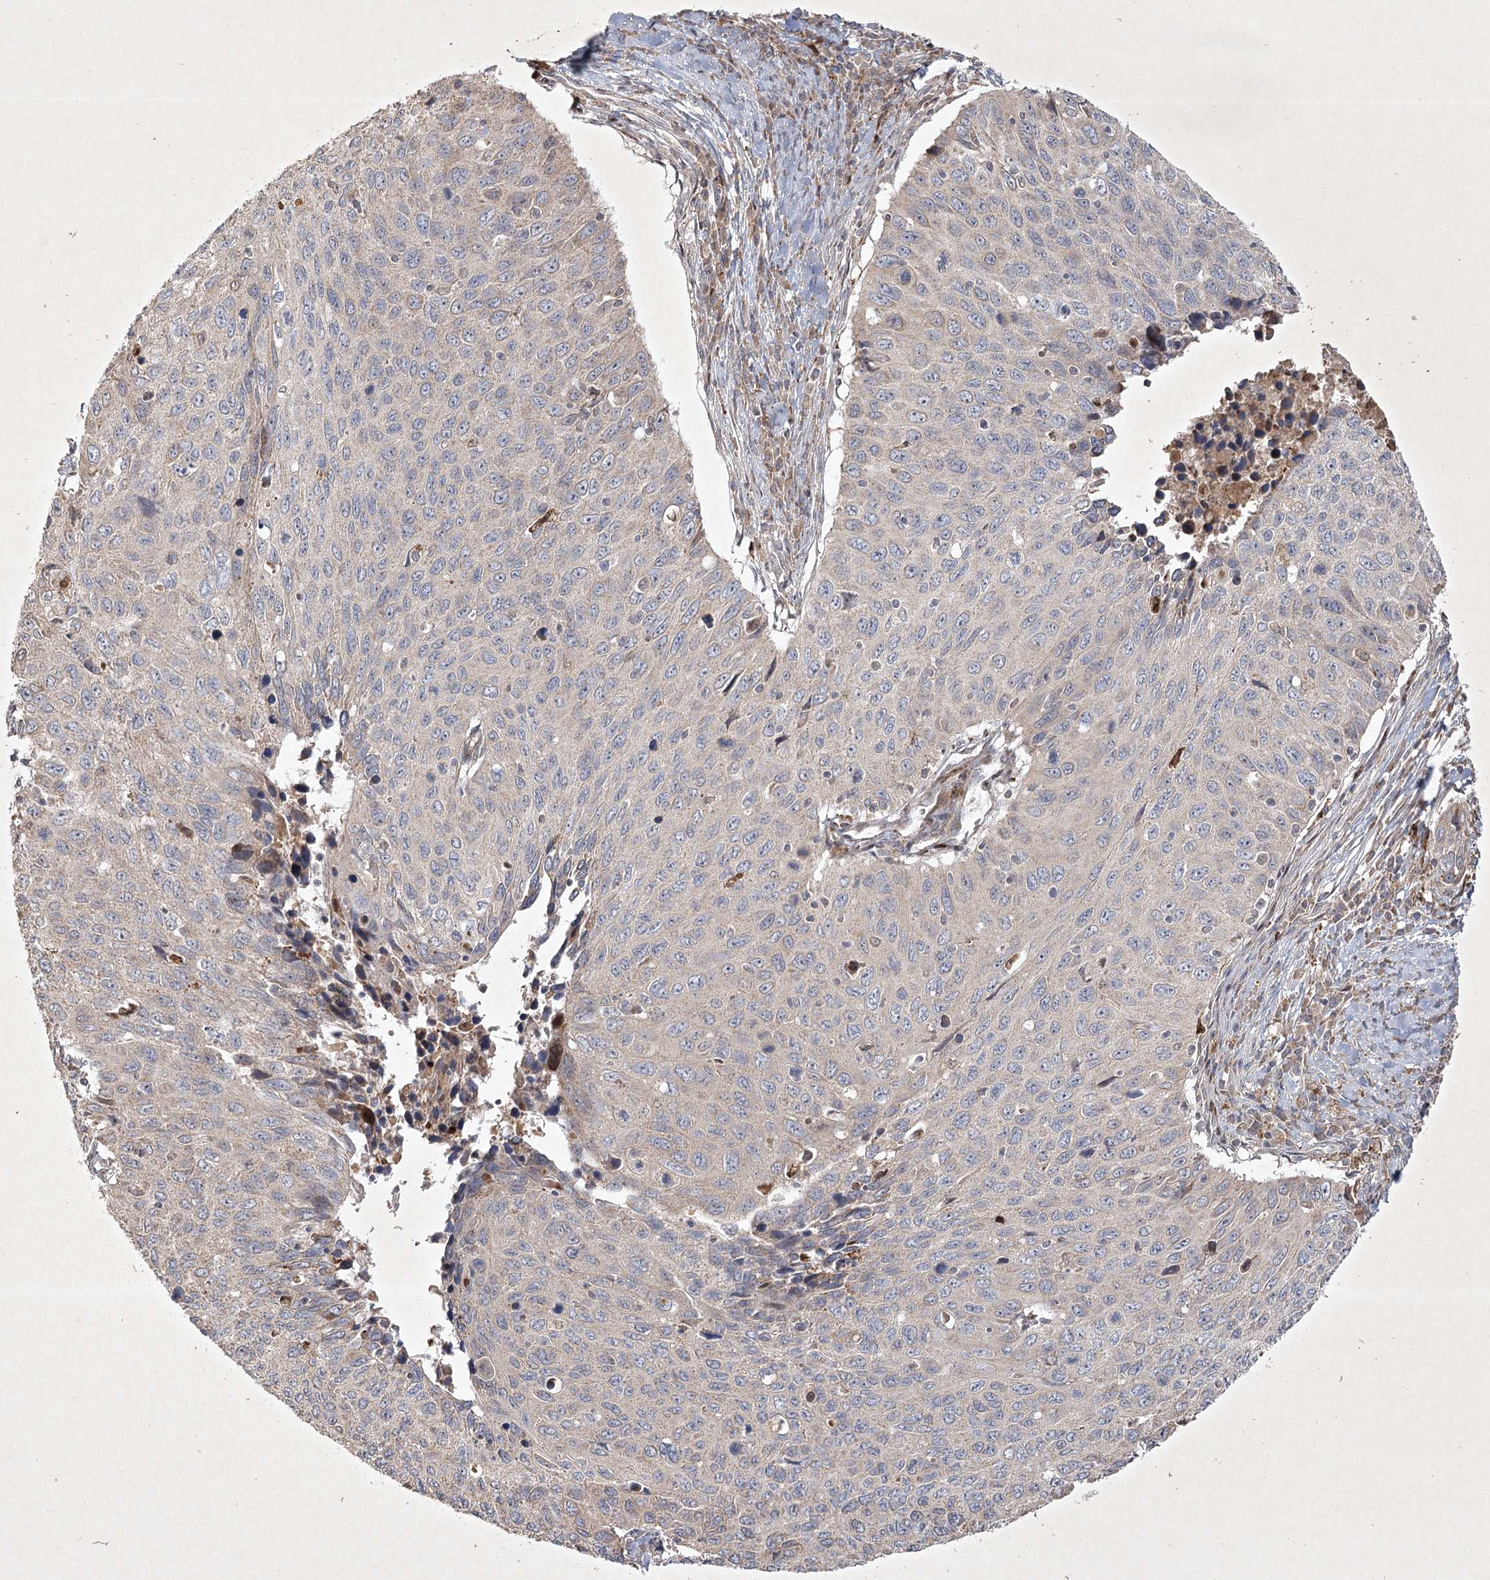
{"staining": {"intensity": "weak", "quantity": "<25%", "location": "cytoplasmic/membranous"}, "tissue": "cervical cancer", "cell_type": "Tumor cells", "image_type": "cancer", "snomed": [{"axis": "morphology", "description": "Squamous cell carcinoma, NOS"}, {"axis": "topography", "description": "Cervix"}], "caption": "Tumor cells show no significant positivity in cervical cancer.", "gene": "KBTBD4", "patient": {"sex": "female", "age": 53}}